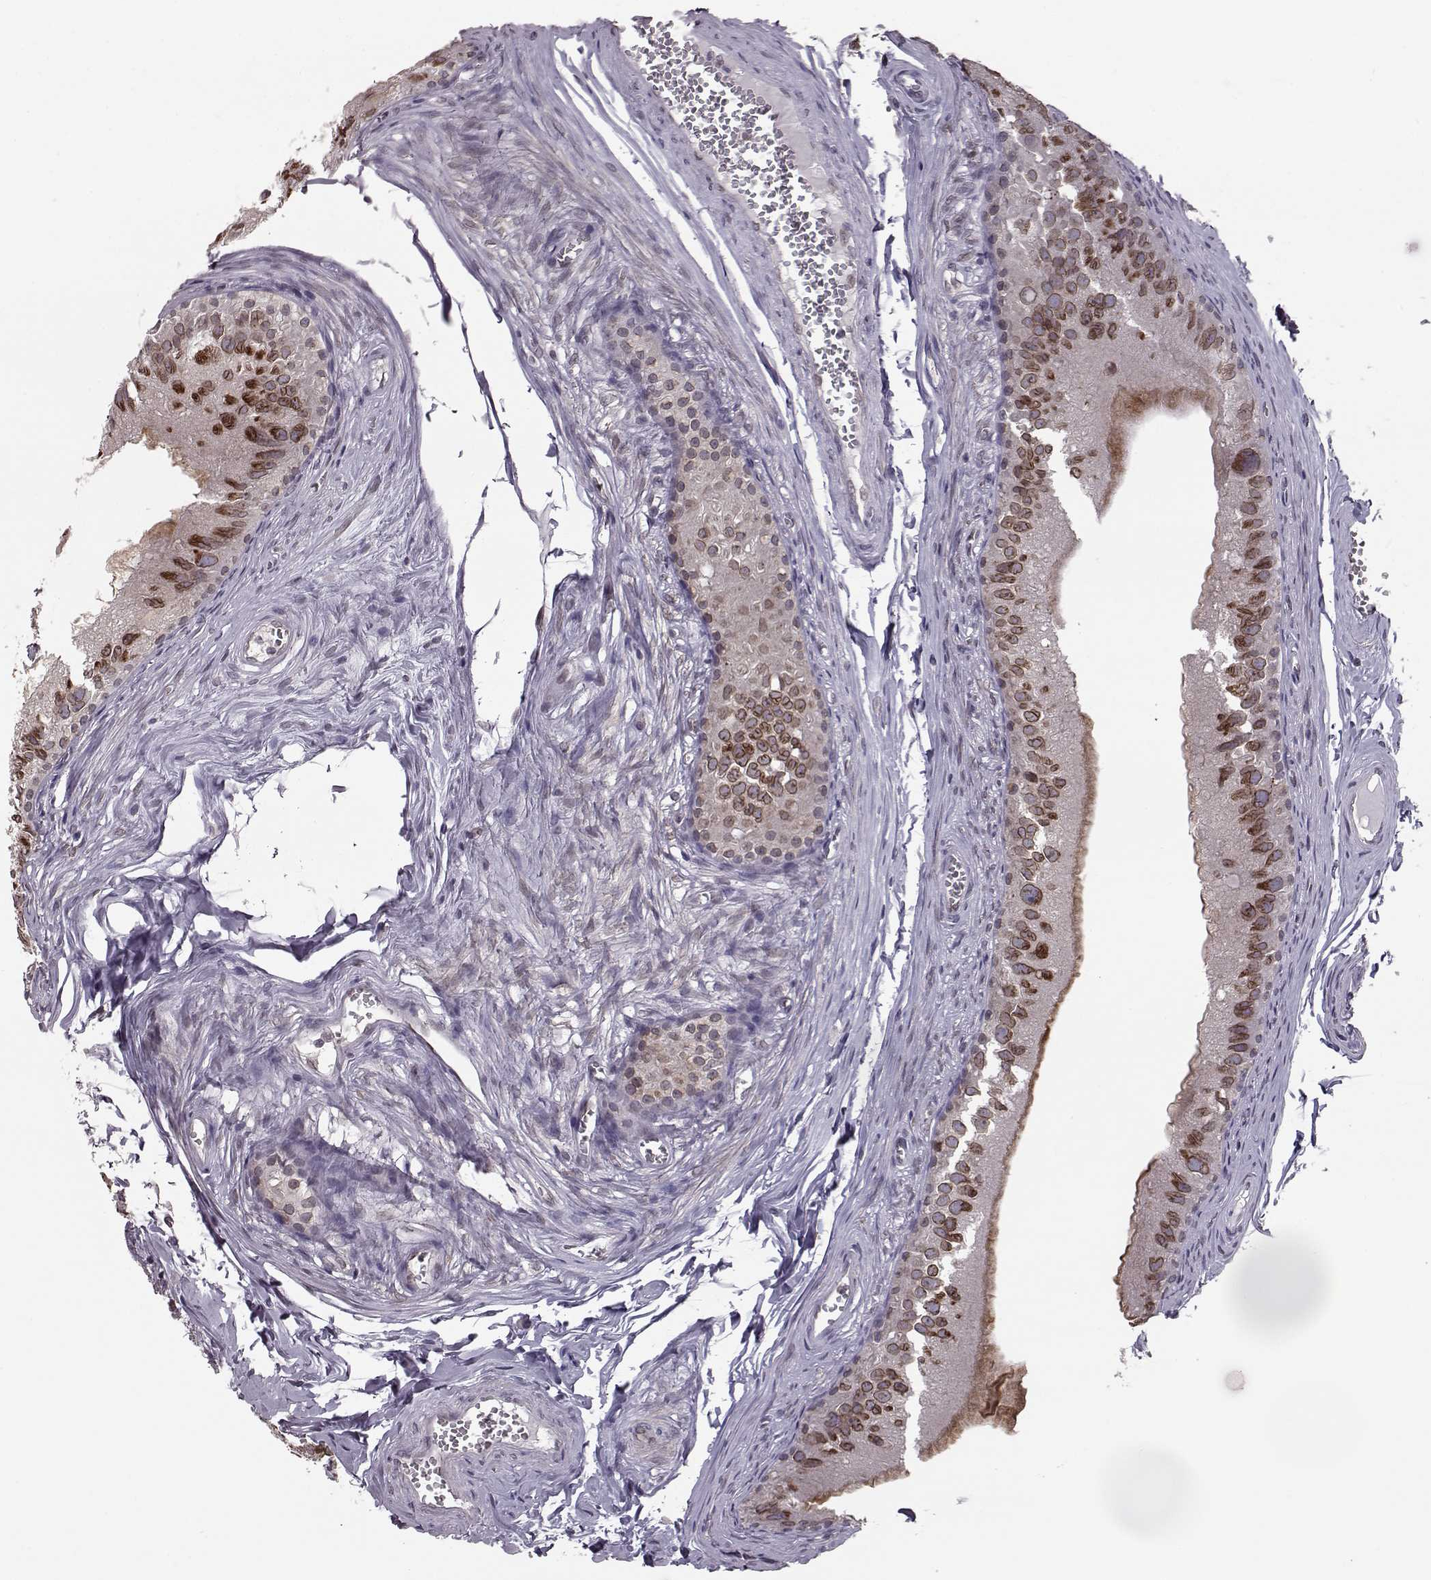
{"staining": {"intensity": "moderate", "quantity": ">75%", "location": "cytoplasmic/membranous,nuclear"}, "tissue": "epididymis", "cell_type": "Glandular cells", "image_type": "normal", "snomed": [{"axis": "morphology", "description": "Normal tissue, NOS"}, {"axis": "topography", "description": "Epididymis"}], "caption": "Moderate cytoplasmic/membranous,nuclear positivity for a protein is seen in approximately >75% of glandular cells of benign epididymis using immunohistochemistry (IHC).", "gene": "NUP37", "patient": {"sex": "male", "age": 45}}